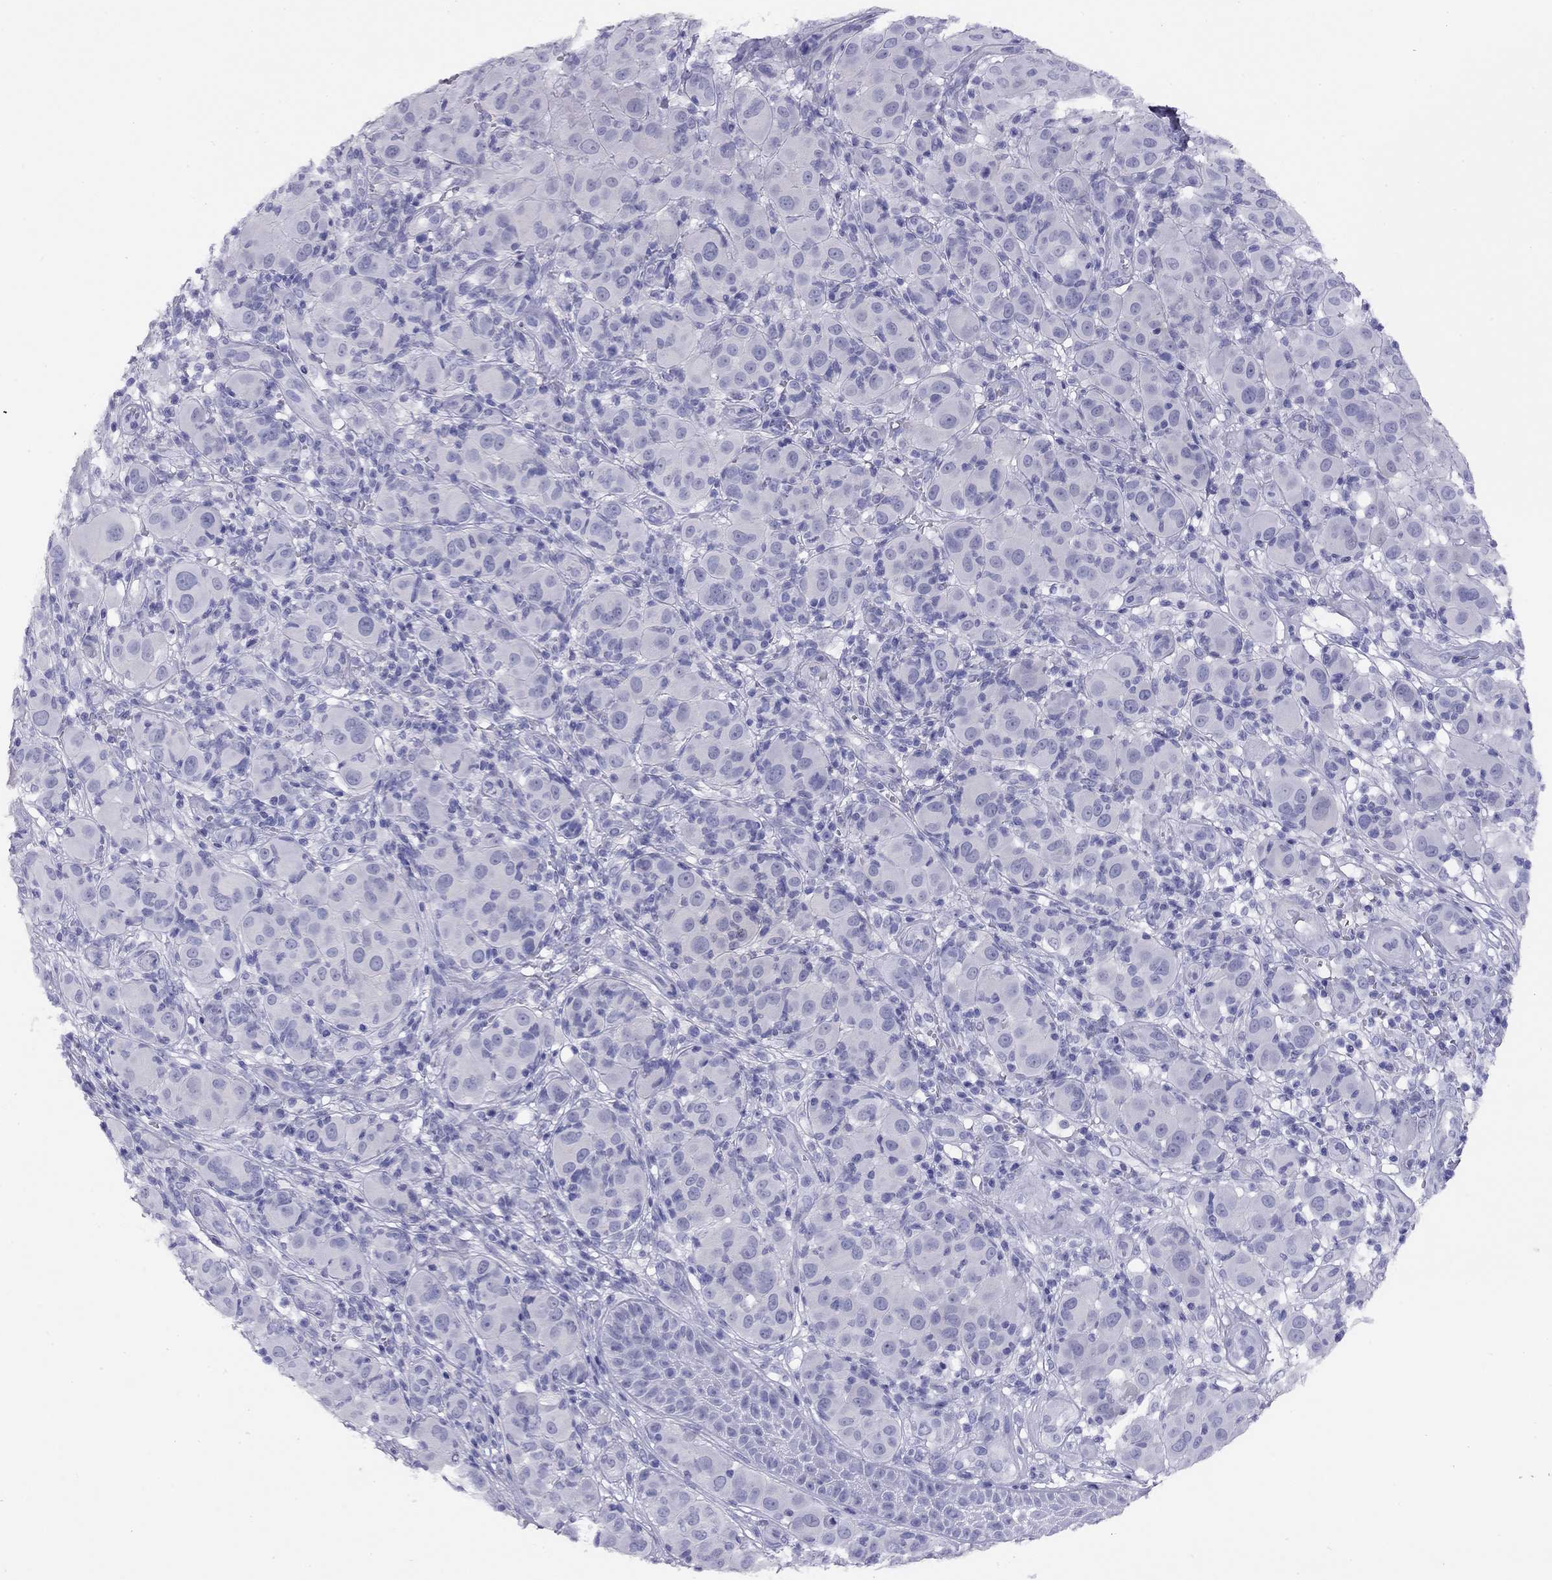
{"staining": {"intensity": "negative", "quantity": "none", "location": "none"}, "tissue": "melanoma", "cell_type": "Tumor cells", "image_type": "cancer", "snomed": [{"axis": "morphology", "description": "Malignant melanoma, NOS"}, {"axis": "topography", "description": "Skin"}], "caption": "This is a photomicrograph of immunohistochemistry (IHC) staining of malignant melanoma, which shows no staining in tumor cells.", "gene": "LRIT2", "patient": {"sex": "female", "age": 87}}